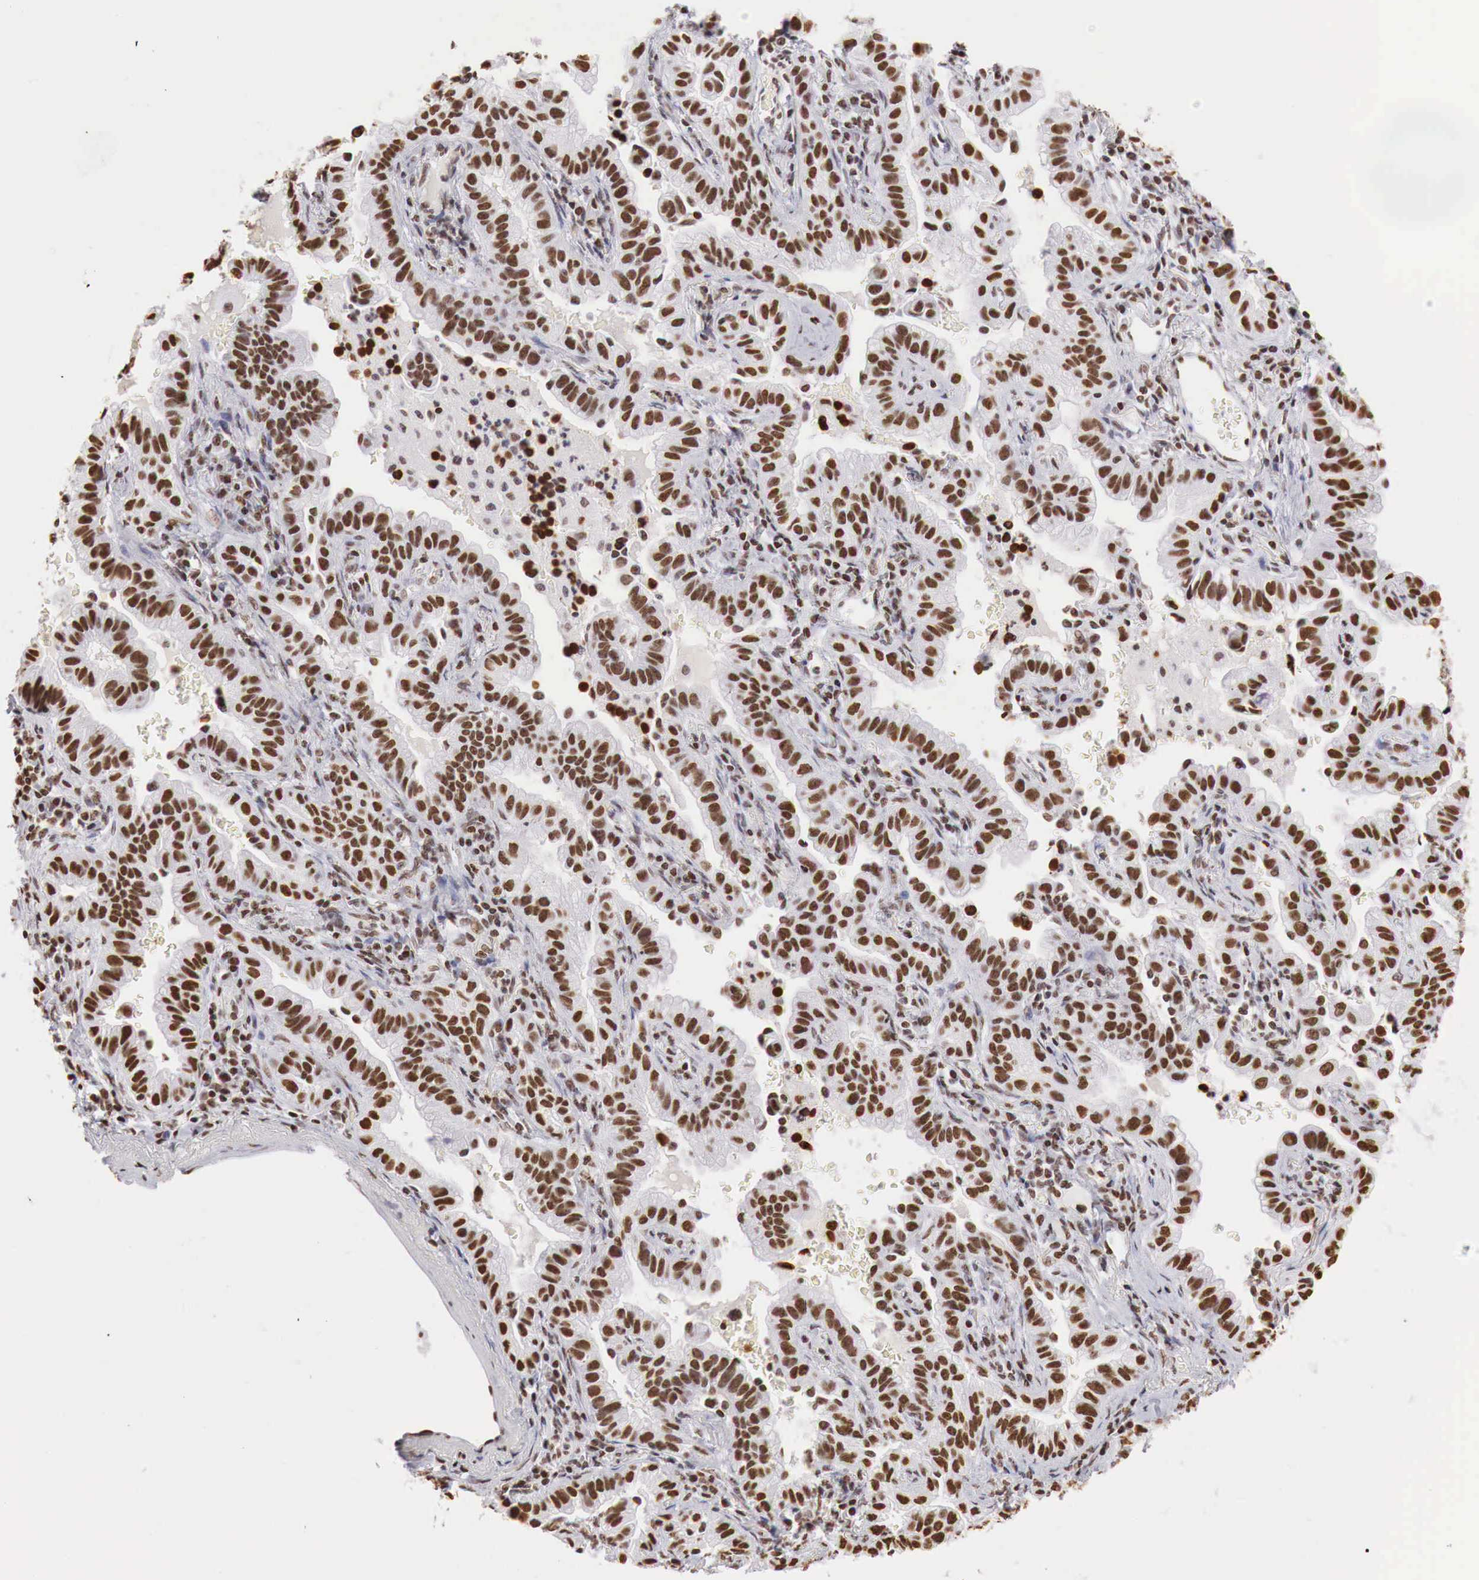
{"staining": {"intensity": "strong", "quantity": ">75%", "location": "nuclear"}, "tissue": "lung cancer", "cell_type": "Tumor cells", "image_type": "cancer", "snomed": [{"axis": "morphology", "description": "Adenocarcinoma, NOS"}, {"axis": "topography", "description": "Lung"}], "caption": "Immunohistochemical staining of human lung adenocarcinoma displays high levels of strong nuclear protein expression in about >75% of tumor cells.", "gene": "DKC1", "patient": {"sex": "female", "age": 50}}